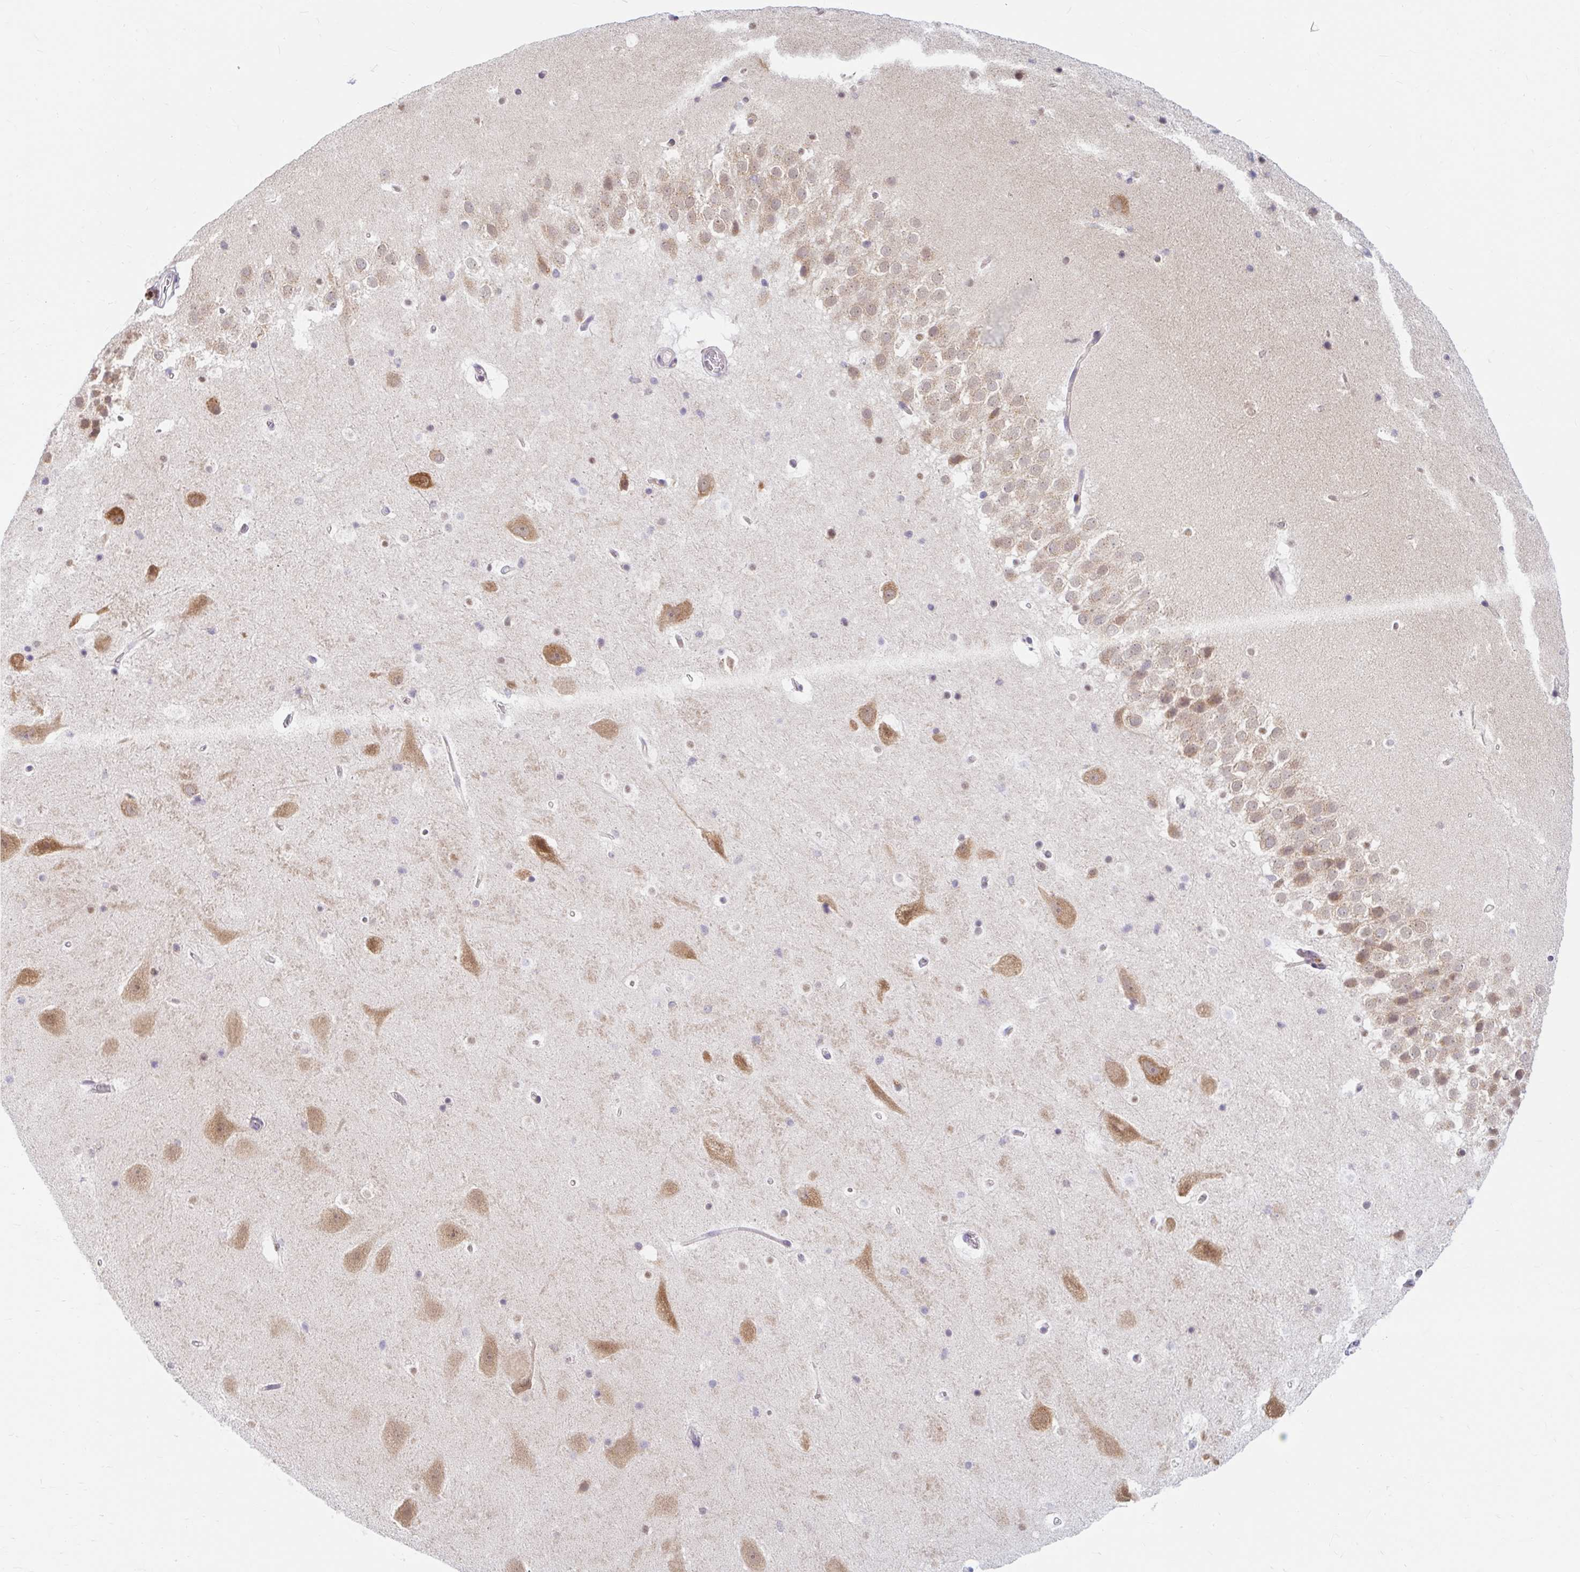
{"staining": {"intensity": "negative", "quantity": "none", "location": "none"}, "tissue": "hippocampus", "cell_type": "Glial cells", "image_type": "normal", "snomed": [{"axis": "morphology", "description": "Normal tissue, NOS"}, {"axis": "topography", "description": "Hippocampus"}], "caption": "There is no significant positivity in glial cells of hippocampus. Nuclei are stained in blue.", "gene": "SRSF10", "patient": {"sex": "male", "age": 37}}